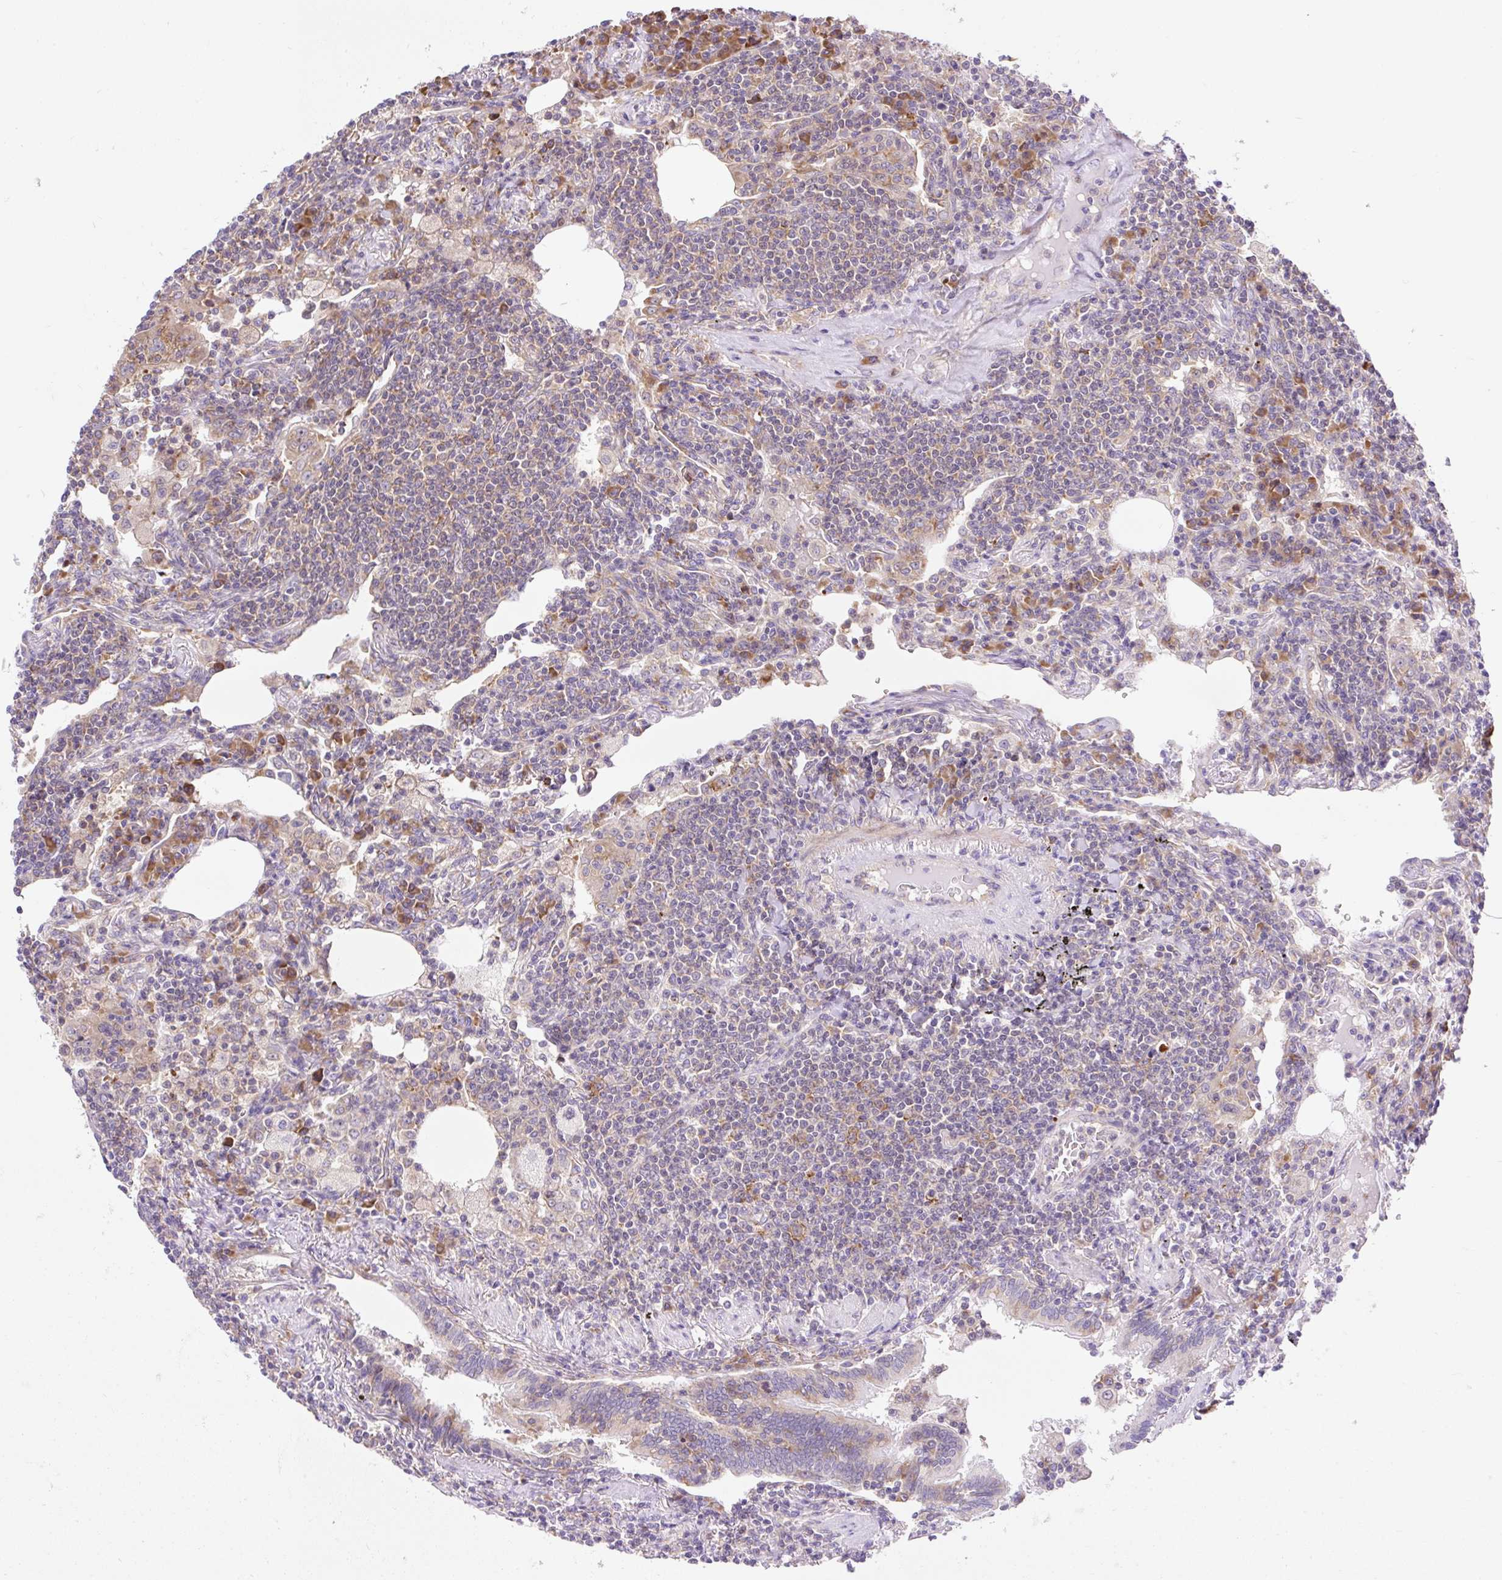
{"staining": {"intensity": "weak", "quantity": "<25%", "location": "cytoplasmic/membranous"}, "tissue": "lymphoma", "cell_type": "Tumor cells", "image_type": "cancer", "snomed": [{"axis": "morphology", "description": "Malignant lymphoma, non-Hodgkin's type, Low grade"}, {"axis": "topography", "description": "Lung"}], "caption": "Immunohistochemical staining of lymphoma exhibits no significant positivity in tumor cells.", "gene": "GPR45", "patient": {"sex": "female", "age": 71}}